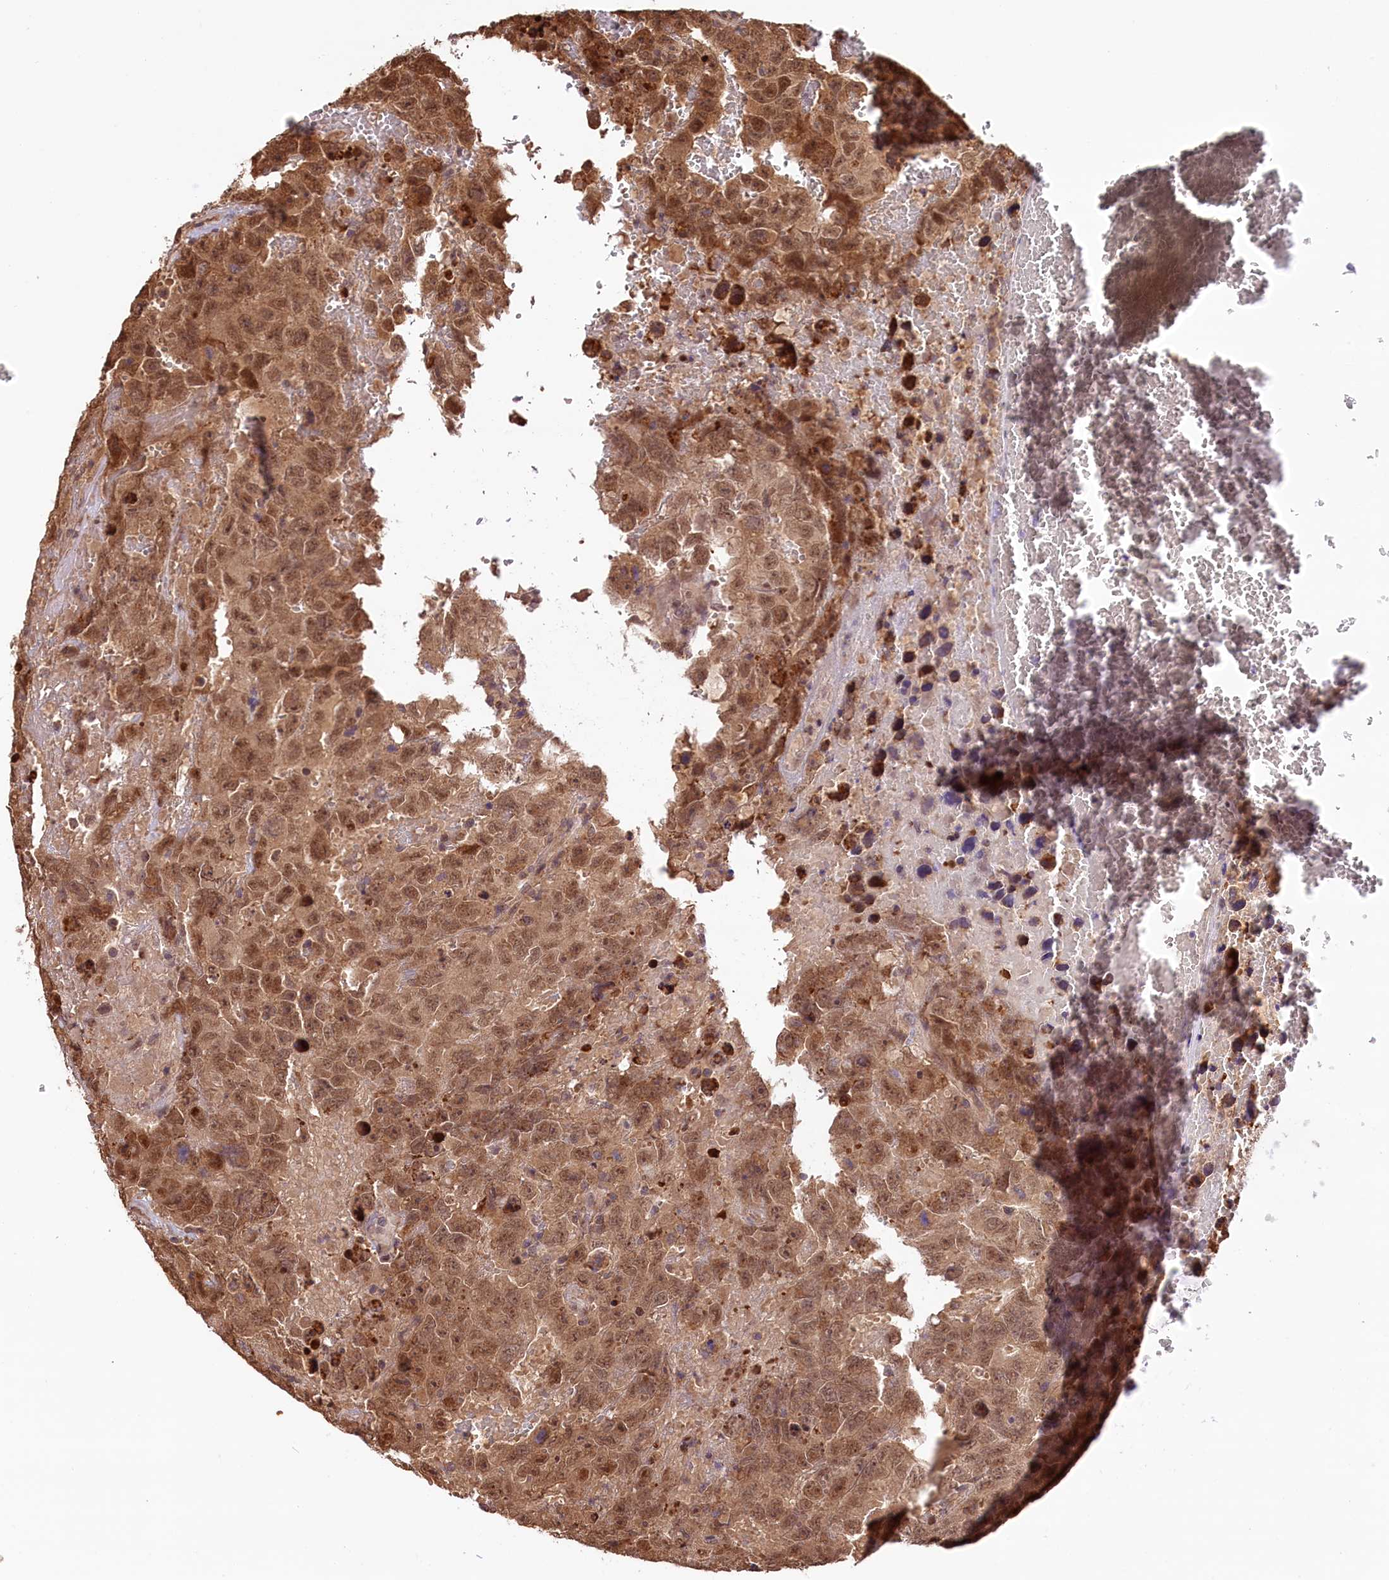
{"staining": {"intensity": "moderate", "quantity": ">75%", "location": "cytoplasmic/membranous,nuclear"}, "tissue": "testis cancer", "cell_type": "Tumor cells", "image_type": "cancer", "snomed": [{"axis": "morphology", "description": "Carcinoma, Embryonal, NOS"}, {"axis": "topography", "description": "Testis"}], "caption": "IHC histopathology image of neoplastic tissue: human testis cancer (embryonal carcinoma) stained using IHC displays medium levels of moderate protein expression localized specifically in the cytoplasmic/membranous and nuclear of tumor cells, appearing as a cytoplasmic/membranous and nuclear brown color.", "gene": "CARD8", "patient": {"sex": "male", "age": 45}}